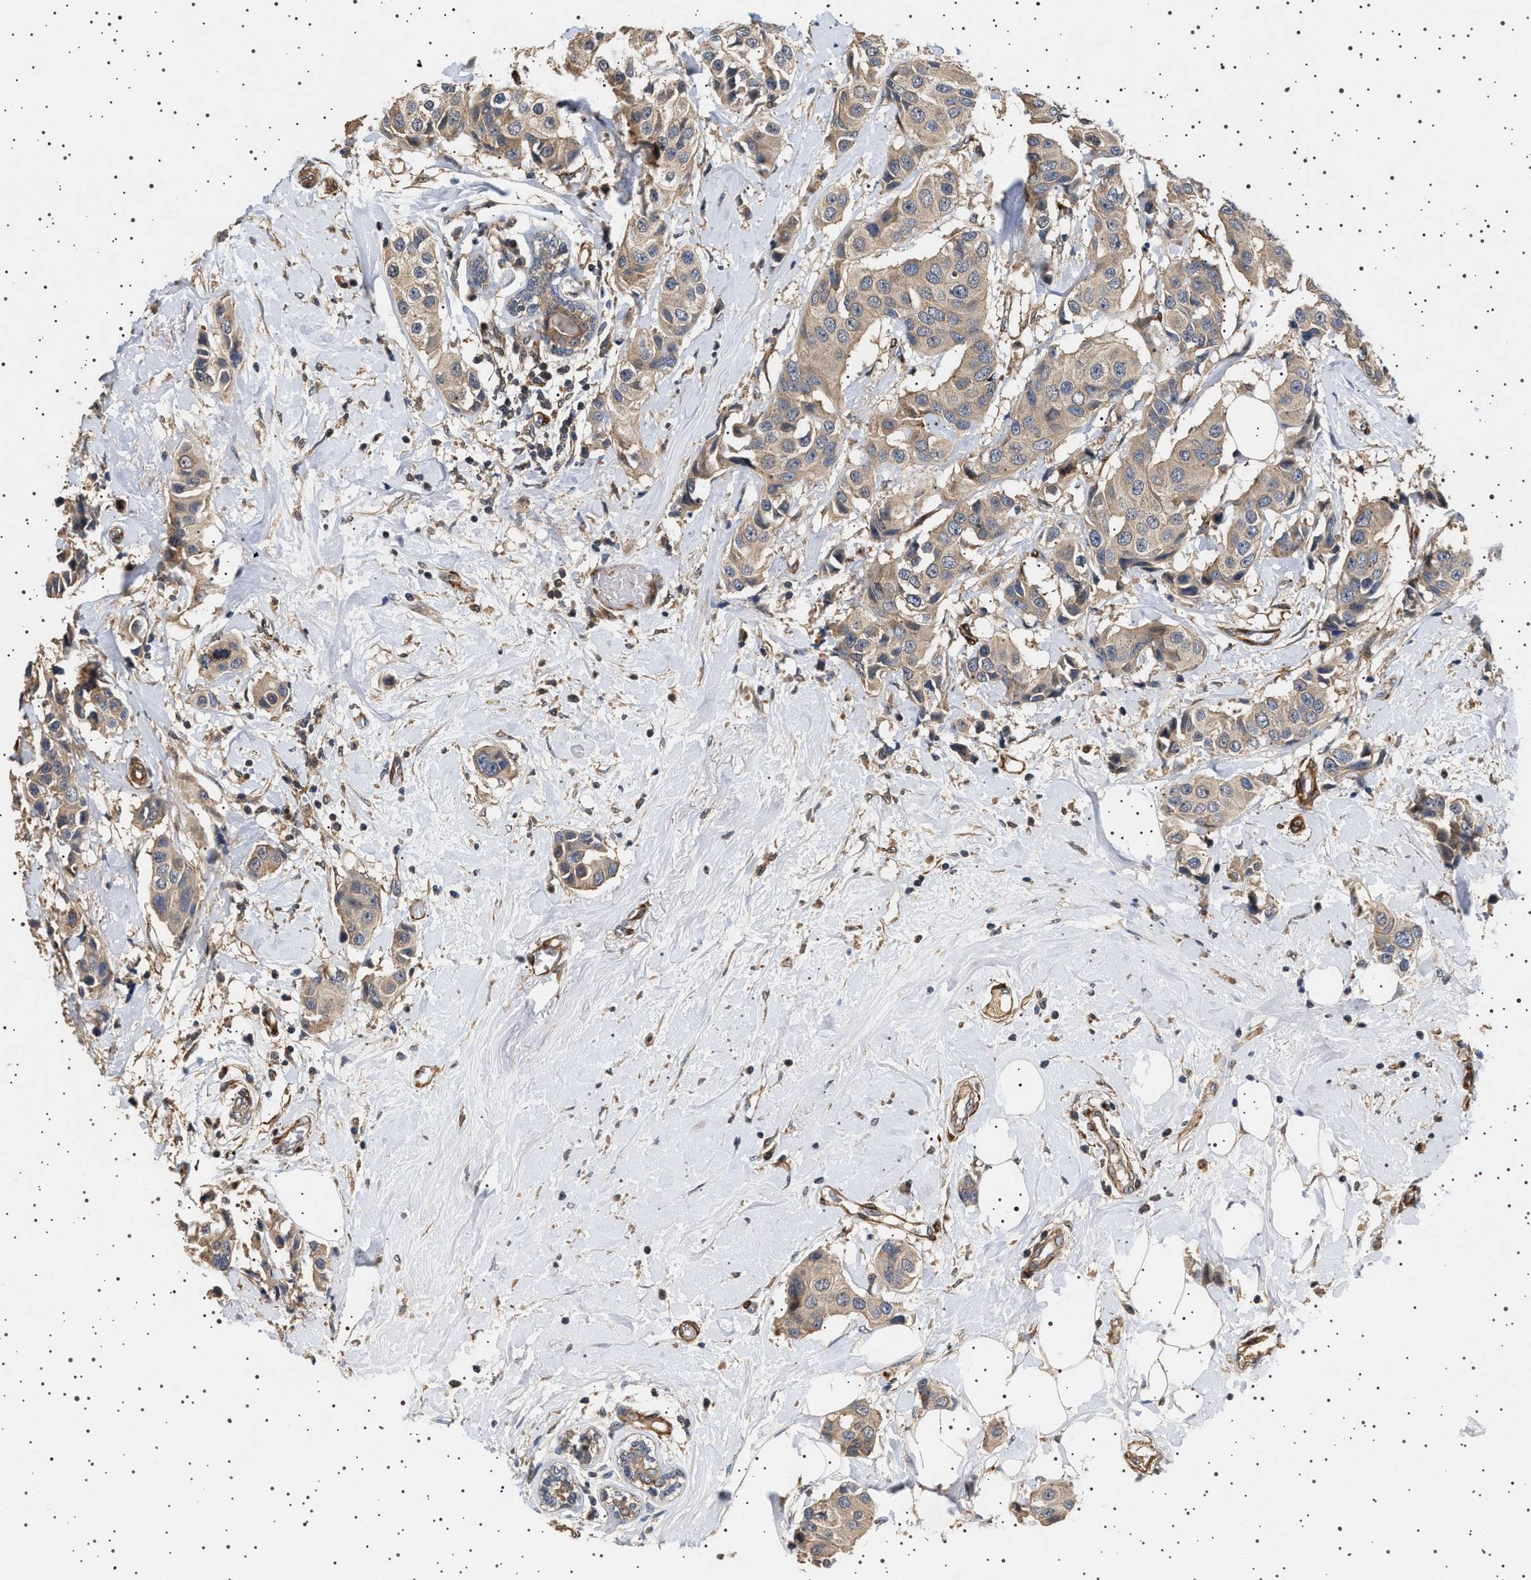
{"staining": {"intensity": "weak", "quantity": ">75%", "location": "cytoplasmic/membranous"}, "tissue": "breast cancer", "cell_type": "Tumor cells", "image_type": "cancer", "snomed": [{"axis": "morphology", "description": "Normal tissue, NOS"}, {"axis": "morphology", "description": "Duct carcinoma"}, {"axis": "topography", "description": "Breast"}], "caption": "Breast cancer stained with a brown dye demonstrates weak cytoplasmic/membranous positive expression in approximately >75% of tumor cells.", "gene": "GUCY1B1", "patient": {"sex": "female", "age": 39}}